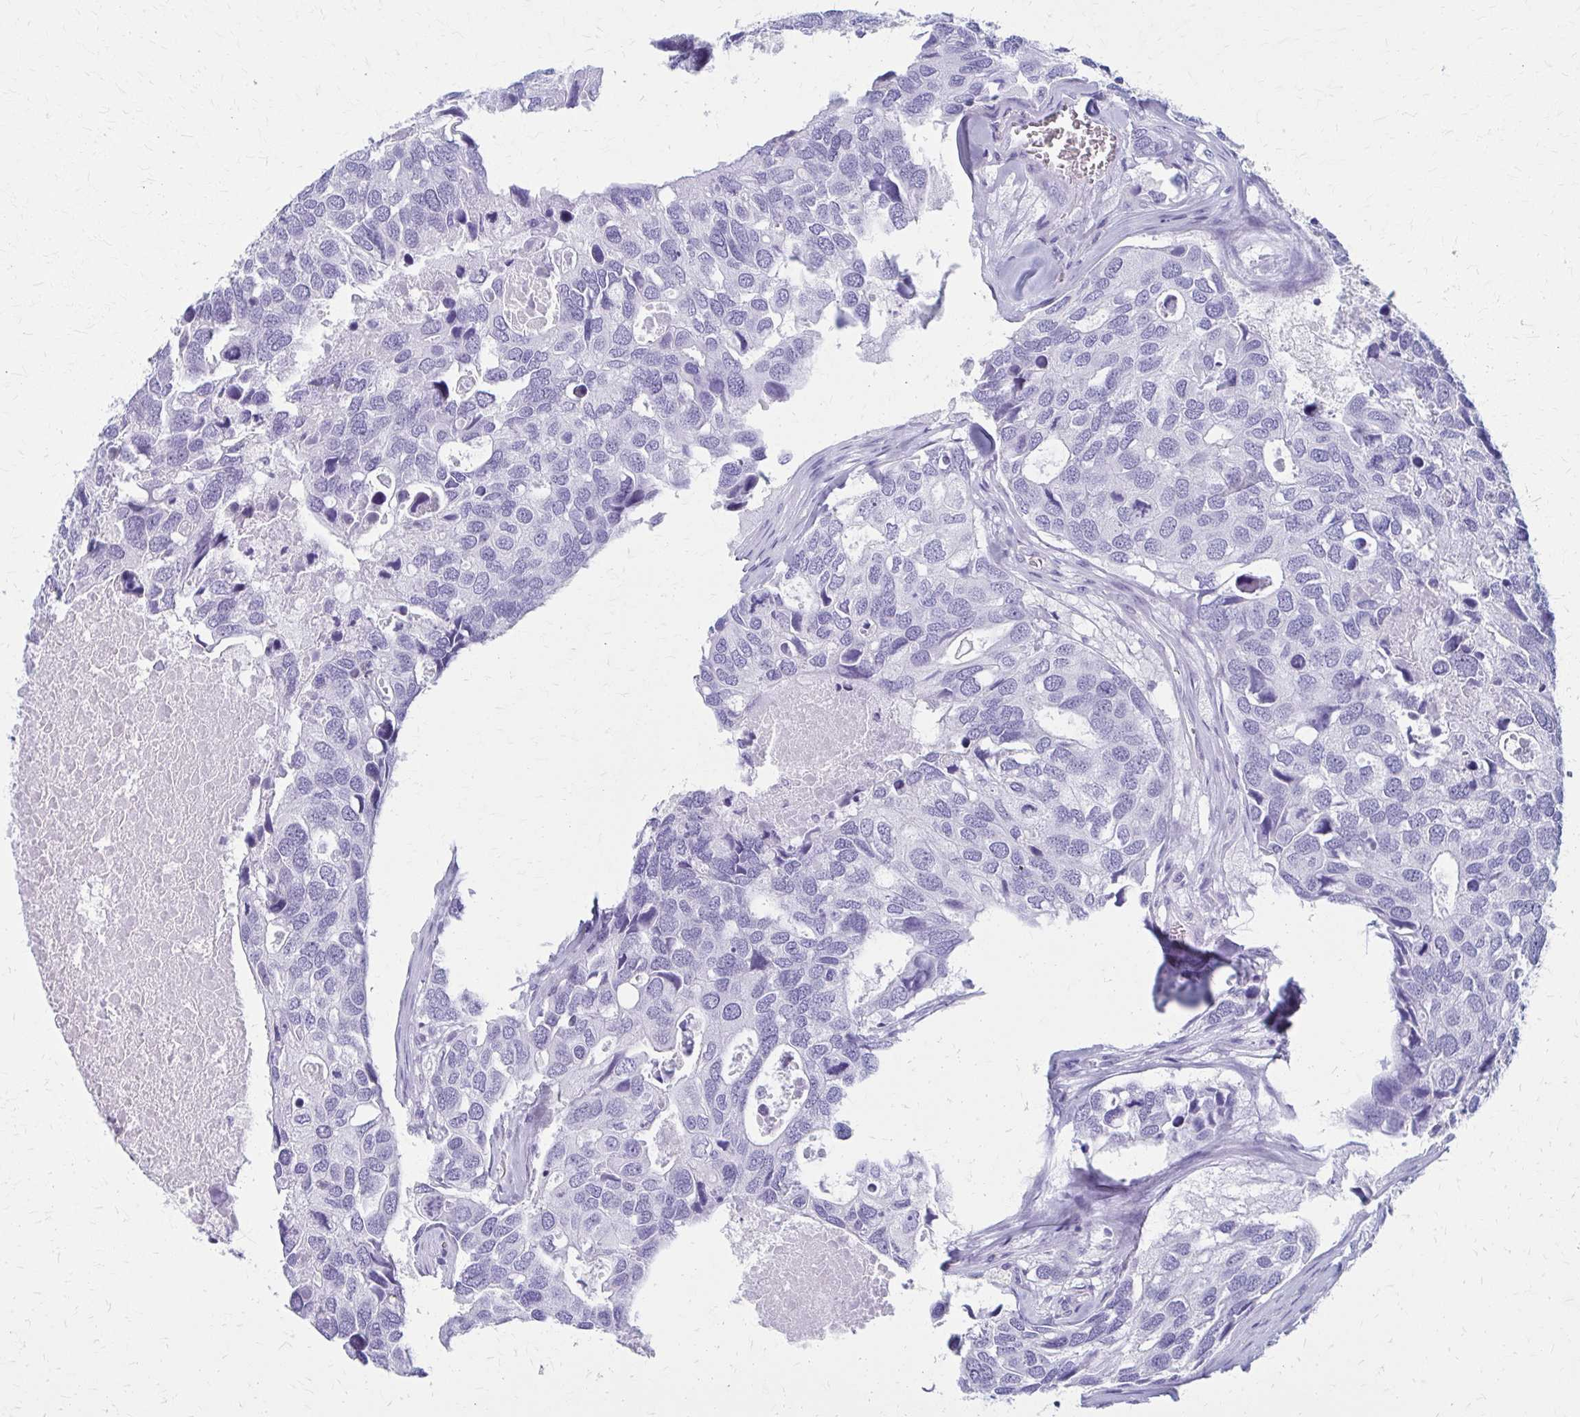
{"staining": {"intensity": "negative", "quantity": "none", "location": "none"}, "tissue": "breast cancer", "cell_type": "Tumor cells", "image_type": "cancer", "snomed": [{"axis": "morphology", "description": "Duct carcinoma"}, {"axis": "topography", "description": "Breast"}], "caption": "Tumor cells show no significant positivity in breast invasive ductal carcinoma.", "gene": "CELF5", "patient": {"sex": "female", "age": 83}}